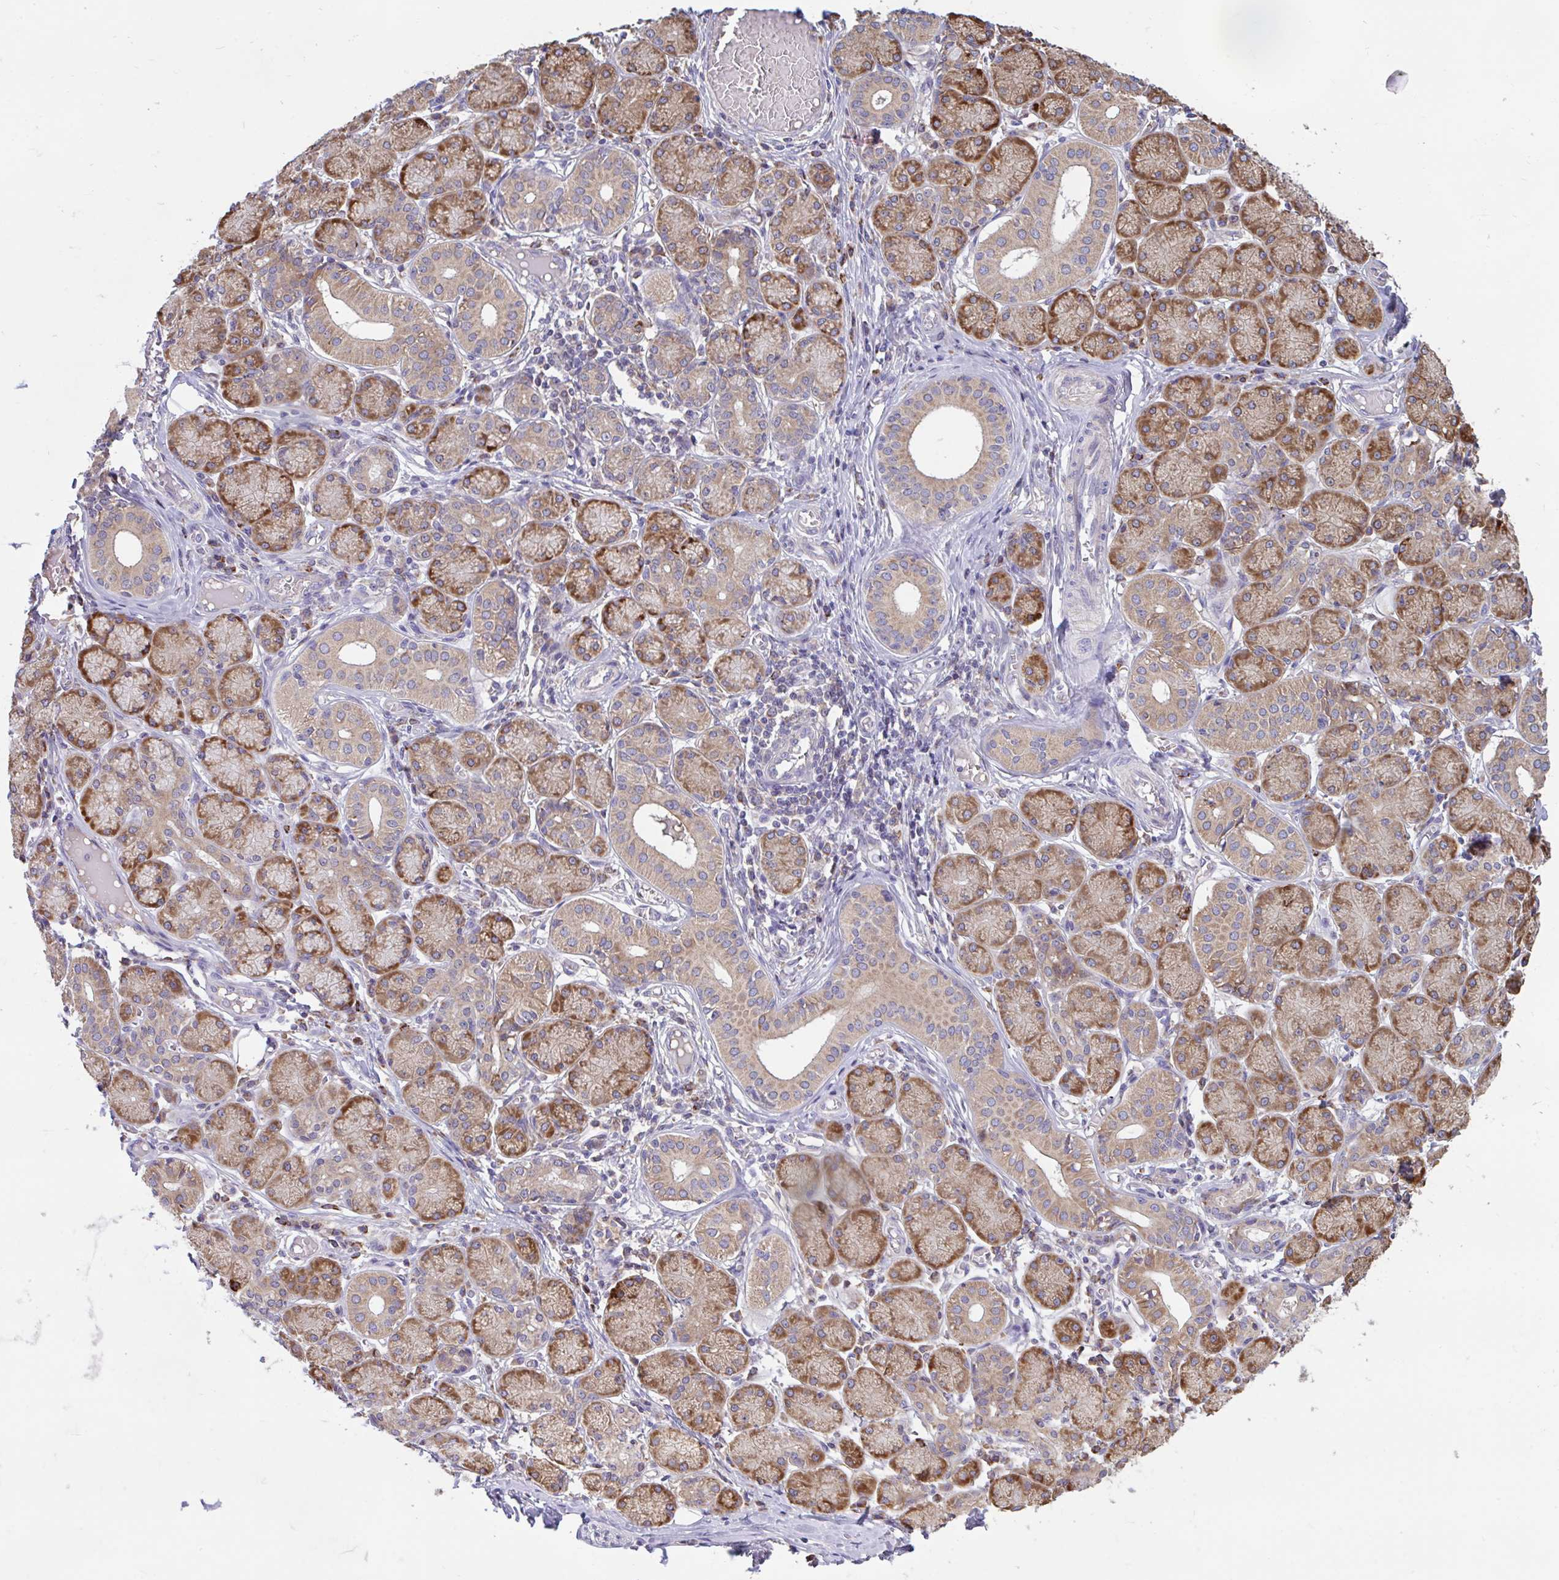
{"staining": {"intensity": "moderate", "quantity": ">75%", "location": "cytoplasmic/membranous"}, "tissue": "salivary gland", "cell_type": "Glandular cells", "image_type": "normal", "snomed": [{"axis": "morphology", "description": "Normal tissue, NOS"}, {"axis": "topography", "description": "Salivary gland"}], "caption": "Protein expression analysis of normal human salivary gland reveals moderate cytoplasmic/membranous staining in about >75% of glandular cells. (Stains: DAB (3,3'-diaminobenzidine) in brown, nuclei in blue, Microscopy: brightfield microscopy at high magnification).", "gene": "RALBP1", "patient": {"sex": "female", "age": 24}}